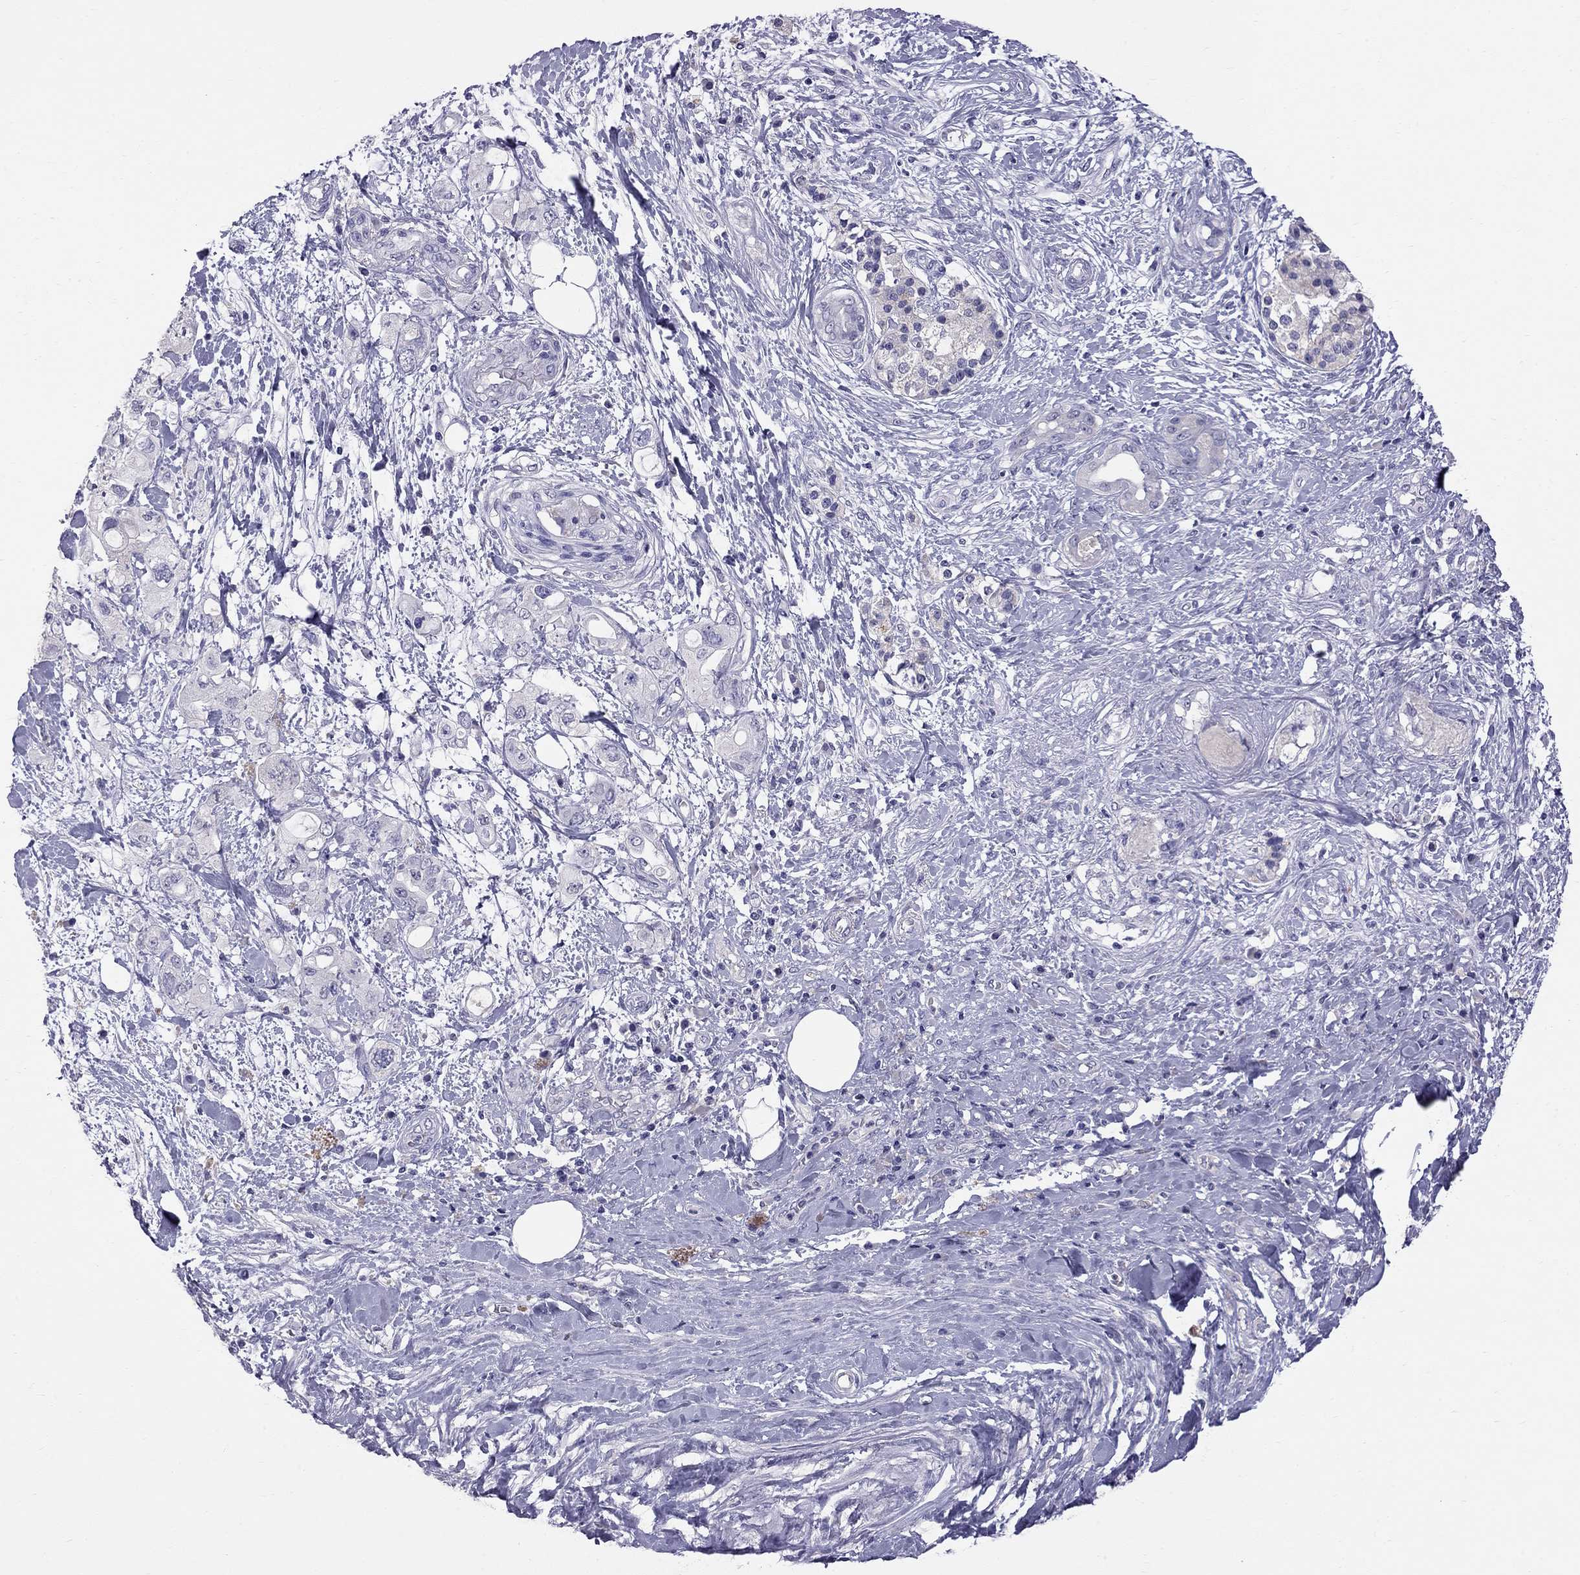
{"staining": {"intensity": "negative", "quantity": "none", "location": "none"}, "tissue": "pancreatic cancer", "cell_type": "Tumor cells", "image_type": "cancer", "snomed": [{"axis": "morphology", "description": "Adenocarcinoma, NOS"}, {"axis": "topography", "description": "Pancreas"}], "caption": "Immunohistochemistry (IHC) of human pancreatic adenocarcinoma demonstrates no staining in tumor cells. (Immunohistochemistry (IHC), brightfield microscopy, high magnification).", "gene": "CFAP91", "patient": {"sex": "female", "age": 56}}